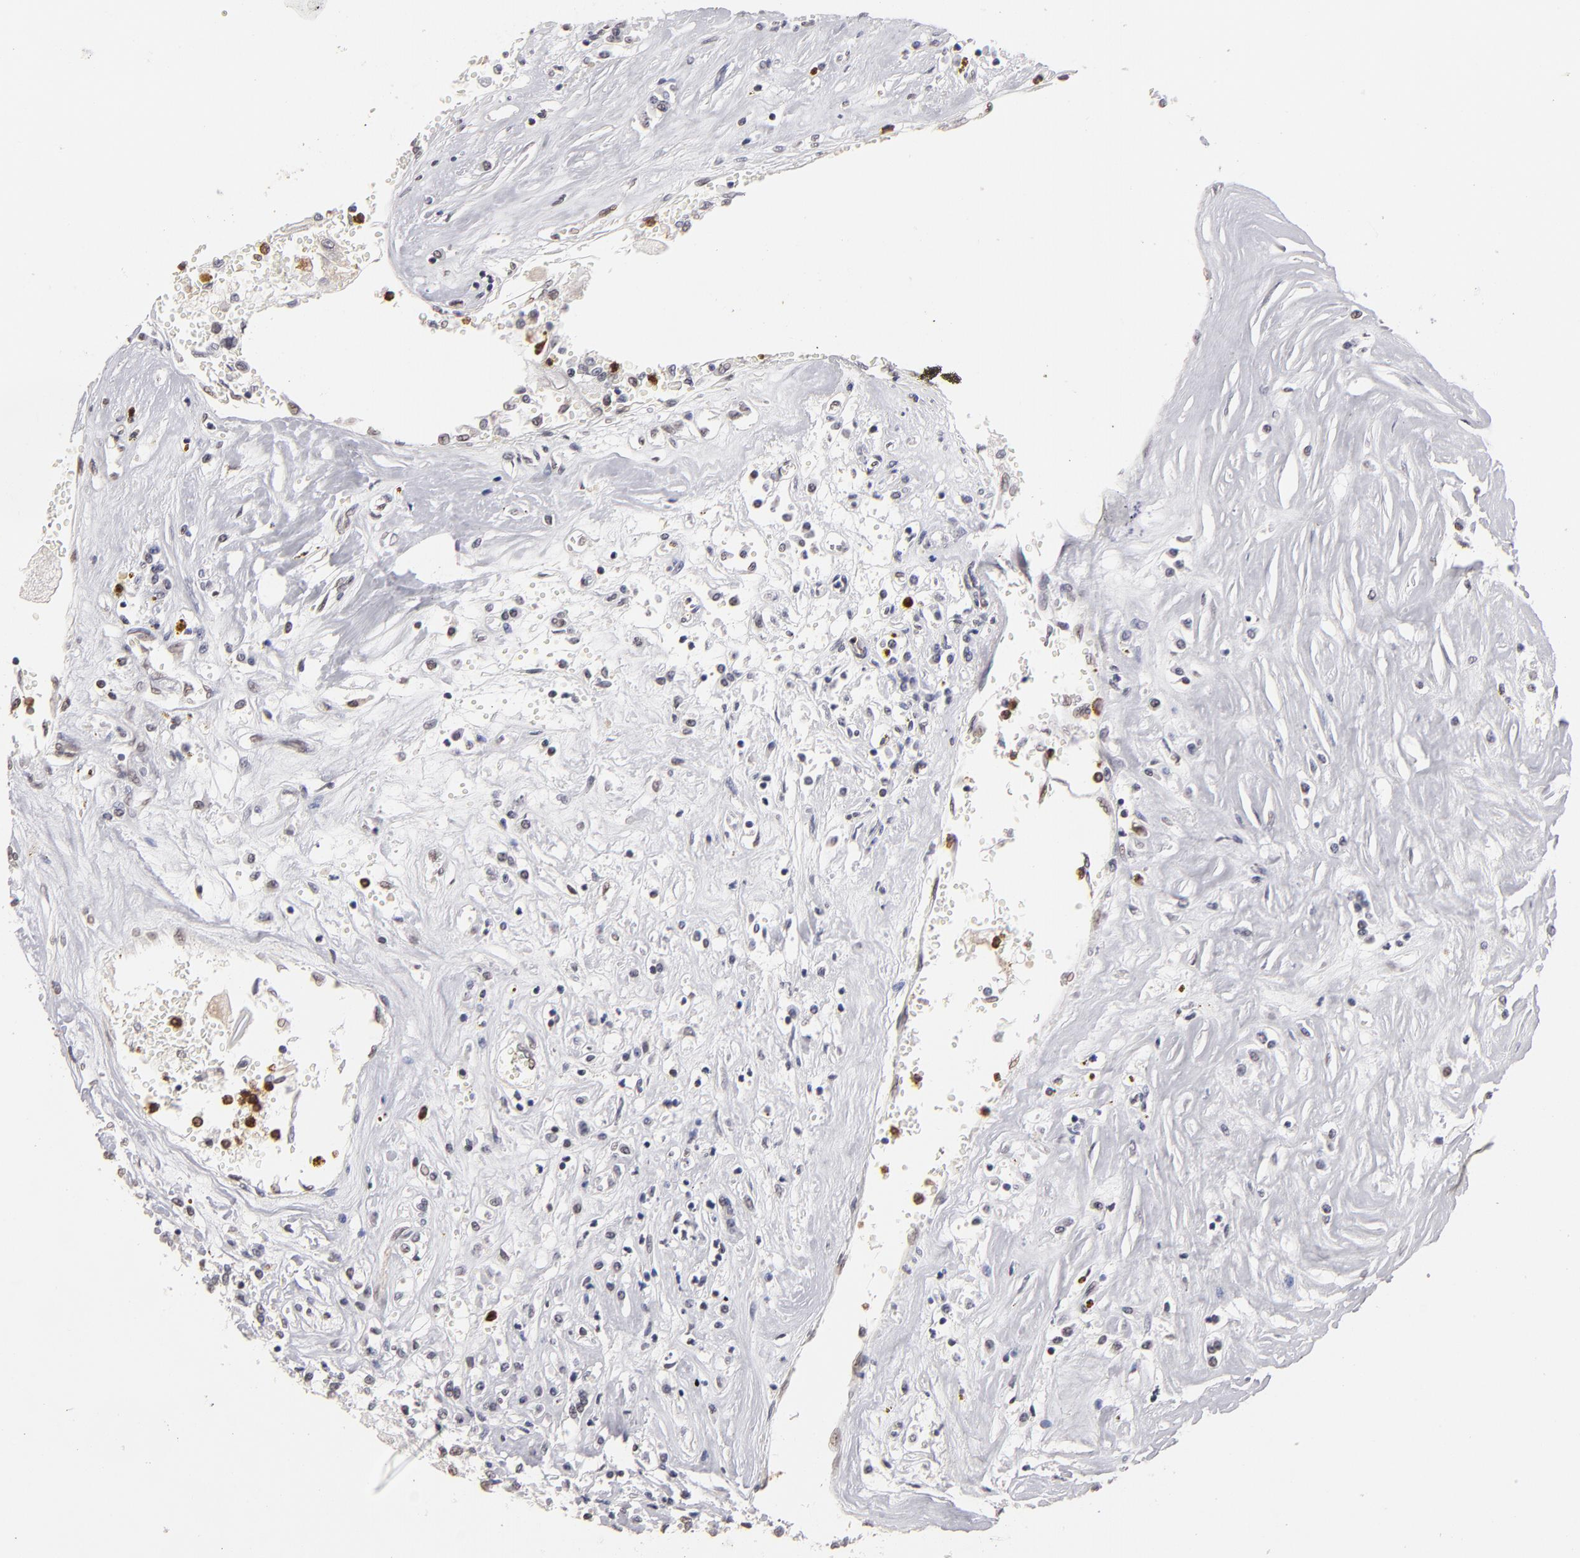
{"staining": {"intensity": "negative", "quantity": "none", "location": "none"}, "tissue": "renal cancer", "cell_type": "Tumor cells", "image_type": "cancer", "snomed": [{"axis": "morphology", "description": "Adenocarcinoma, NOS"}, {"axis": "topography", "description": "Kidney"}], "caption": "An image of human renal adenocarcinoma is negative for staining in tumor cells.", "gene": "MGAM", "patient": {"sex": "male", "age": 78}}